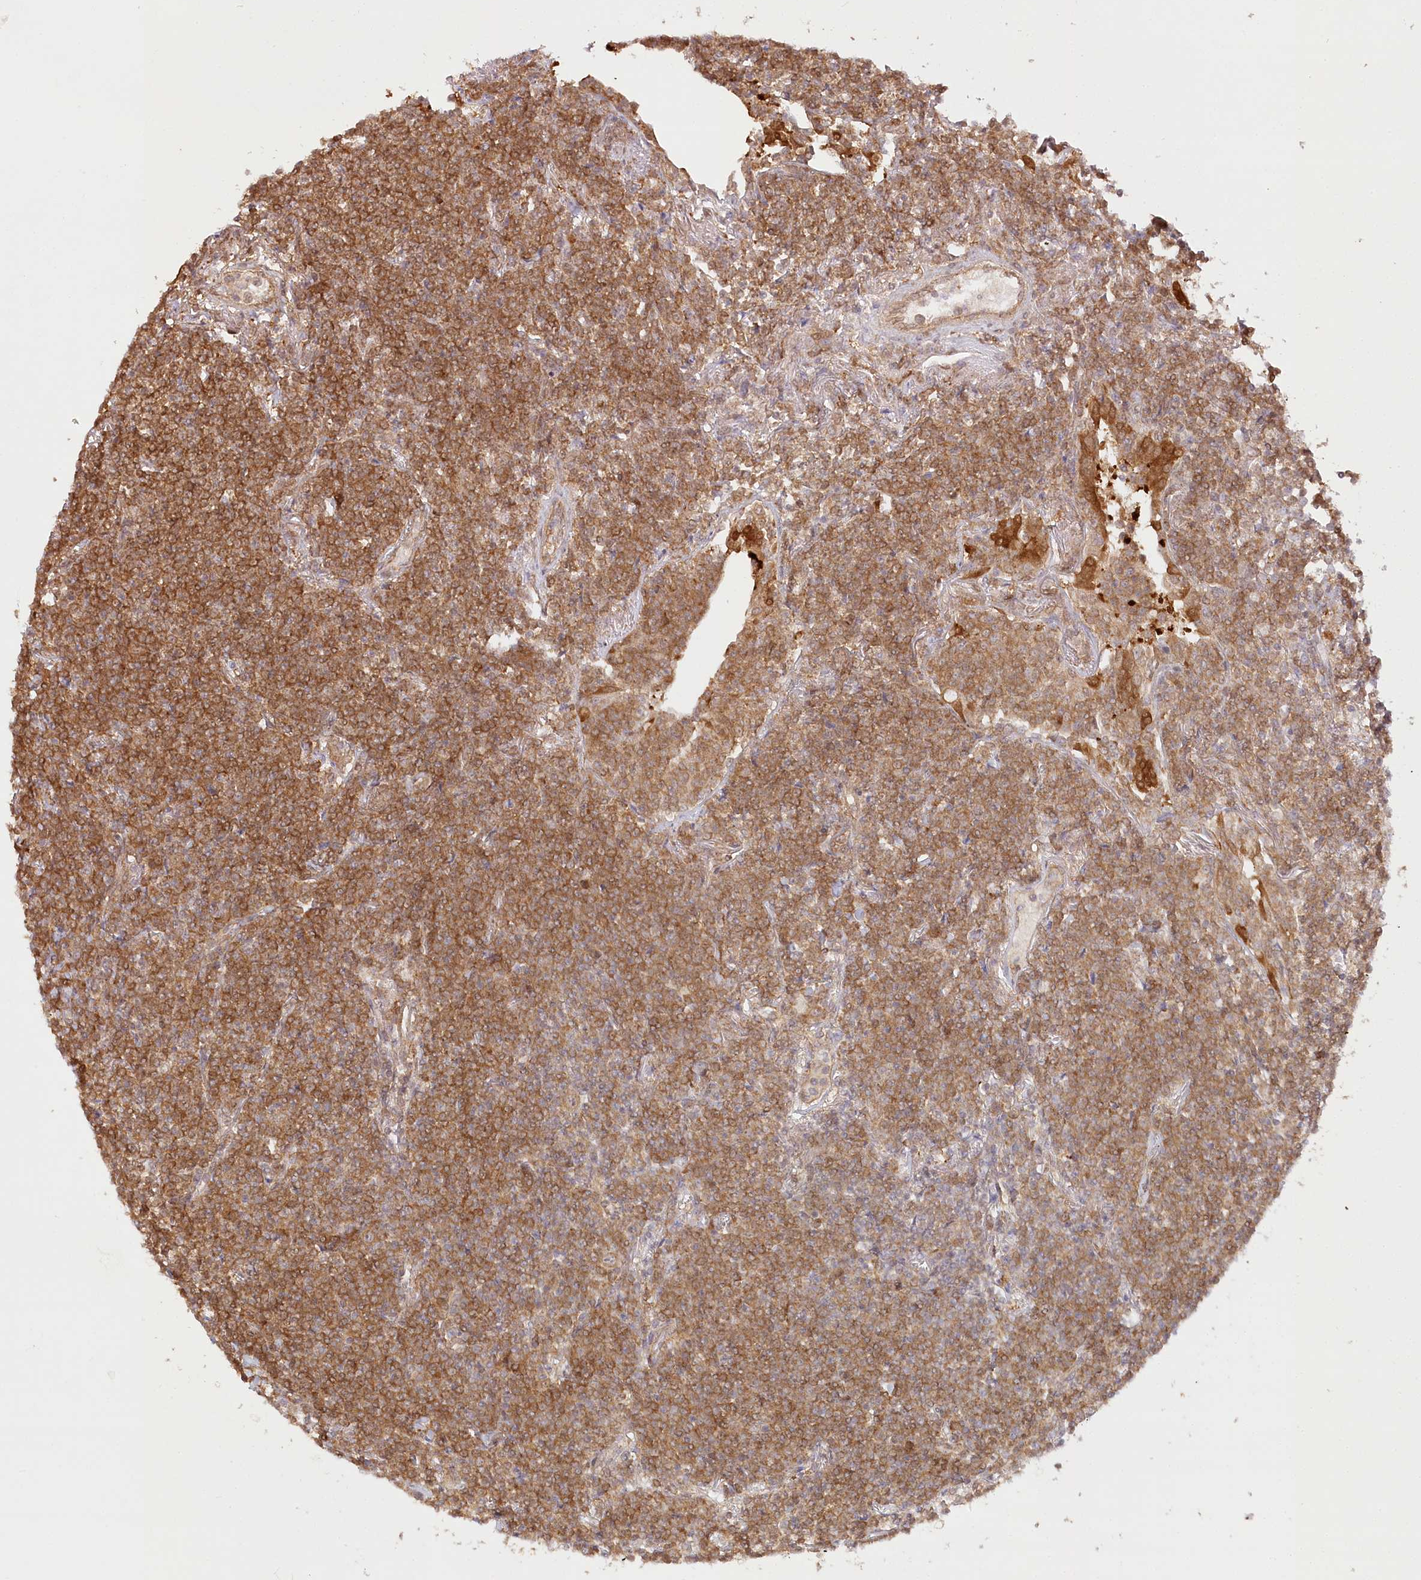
{"staining": {"intensity": "moderate", "quantity": ">75%", "location": "cytoplasmic/membranous"}, "tissue": "lymphoma", "cell_type": "Tumor cells", "image_type": "cancer", "snomed": [{"axis": "morphology", "description": "Malignant lymphoma, non-Hodgkin's type, Low grade"}, {"axis": "topography", "description": "Lung"}], "caption": "Lymphoma tissue exhibits moderate cytoplasmic/membranous expression in about >75% of tumor cells", "gene": "INPP4B", "patient": {"sex": "female", "age": 71}}